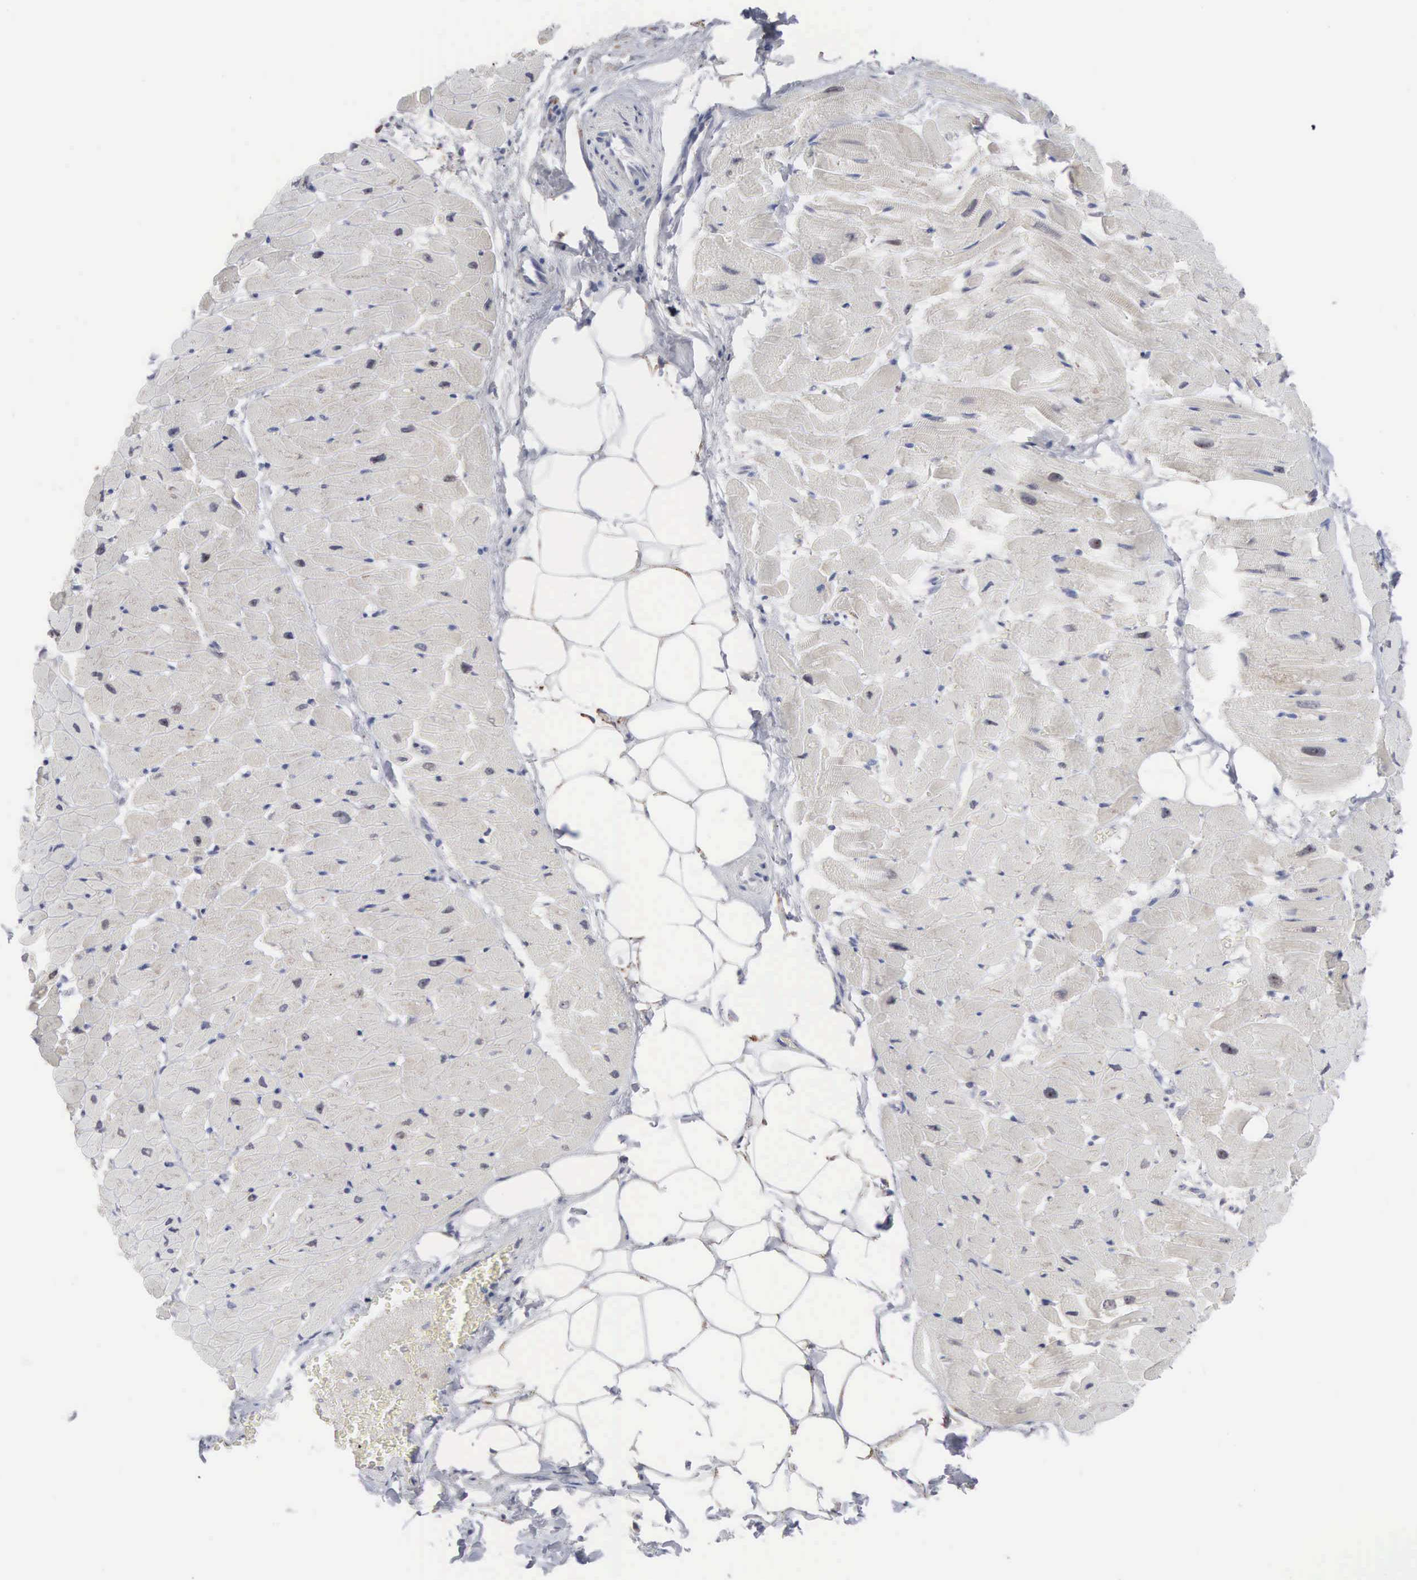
{"staining": {"intensity": "negative", "quantity": "none", "location": "none"}, "tissue": "heart muscle", "cell_type": "Cardiomyocytes", "image_type": "normal", "snomed": [{"axis": "morphology", "description": "Normal tissue, NOS"}, {"axis": "topography", "description": "Heart"}], "caption": "The immunohistochemistry (IHC) photomicrograph has no significant positivity in cardiomyocytes of heart muscle. Nuclei are stained in blue.", "gene": "ACOT4", "patient": {"sex": "female", "age": 19}}